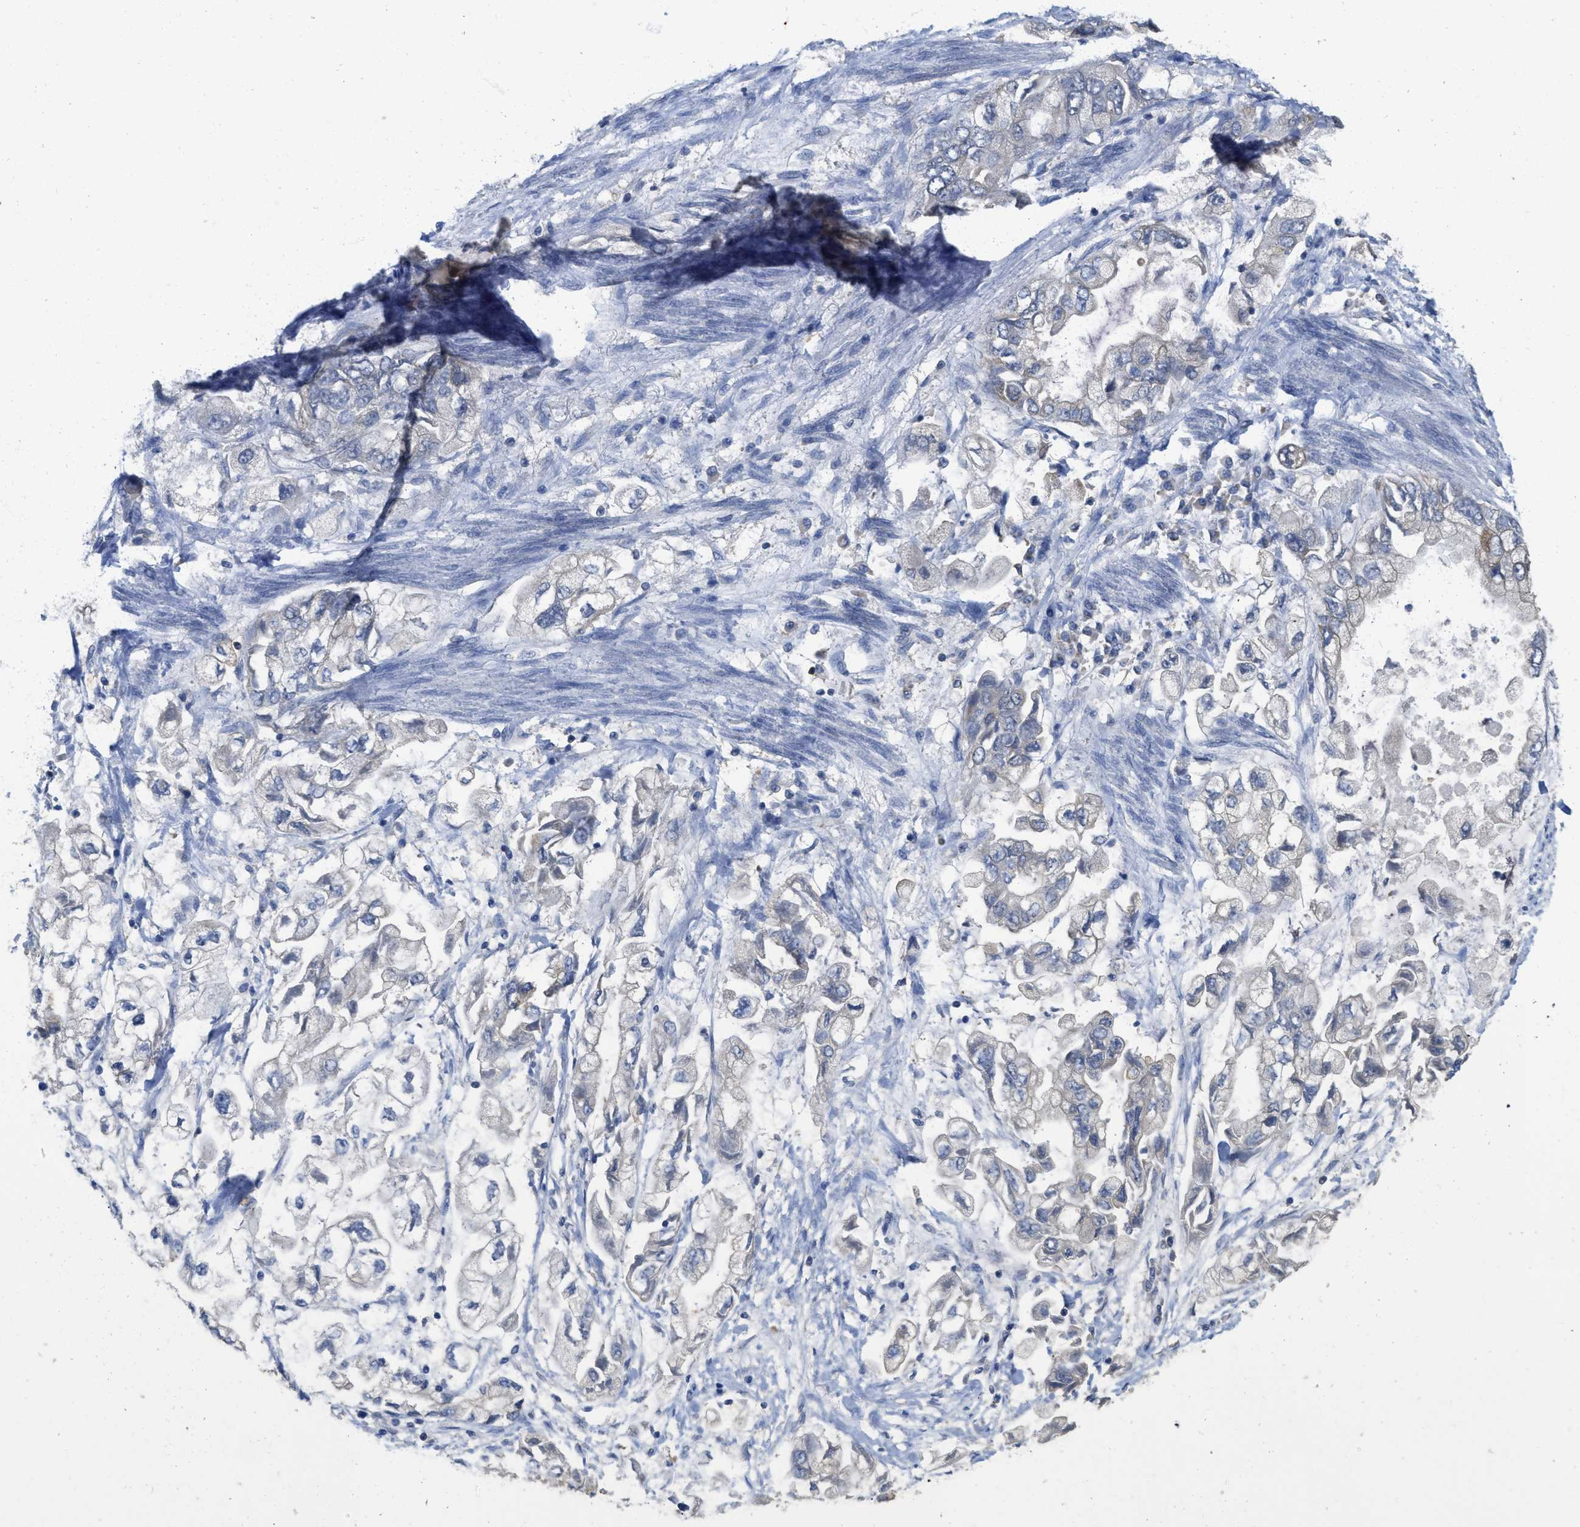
{"staining": {"intensity": "weak", "quantity": "<25%", "location": "cytoplasmic/membranous"}, "tissue": "stomach cancer", "cell_type": "Tumor cells", "image_type": "cancer", "snomed": [{"axis": "morphology", "description": "Normal tissue, NOS"}, {"axis": "morphology", "description": "Adenocarcinoma, NOS"}, {"axis": "topography", "description": "Stomach"}], "caption": "Immunohistochemistry image of neoplastic tissue: adenocarcinoma (stomach) stained with DAB reveals no significant protein positivity in tumor cells.", "gene": "SFXN2", "patient": {"sex": "male", "age": 62}}